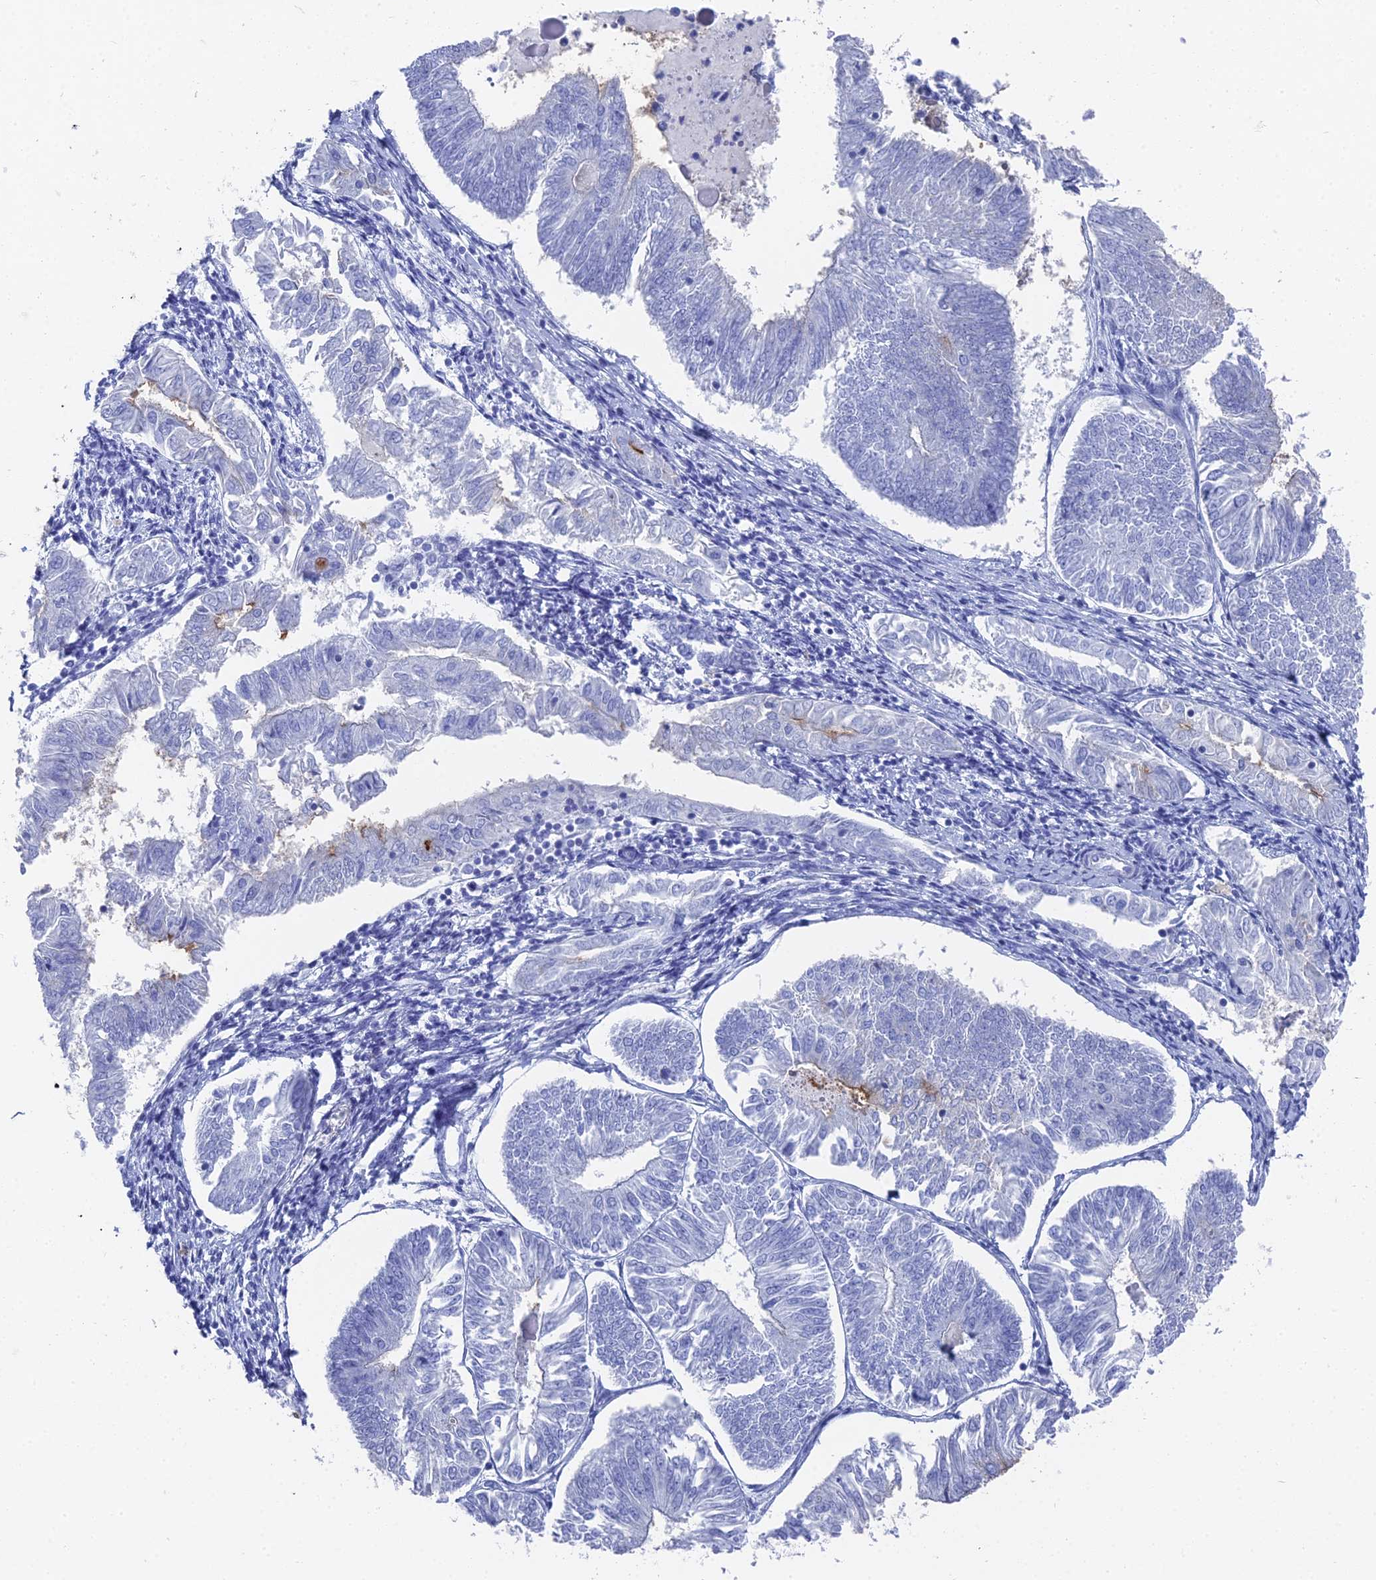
{"staining": {"intensity": "negative", "quantity": "none", "location": "none"}, "tissue": "endometrial cancer", "cell_type": "Tumor cells", "image_type": "cancer", "snomed": [{"axis": "morphology", "description": "Adenocarcinoma, NOS"}, {"axis": "topography", "description": "Endometrium"}], "caption": "Endometrial cancer (adenocarcinoma) stained for a protein using immunohistochemistry reveals no positivity tumor cells.", "gene": "ENPP3", "patient": {"sex": "female", "age": 58}}